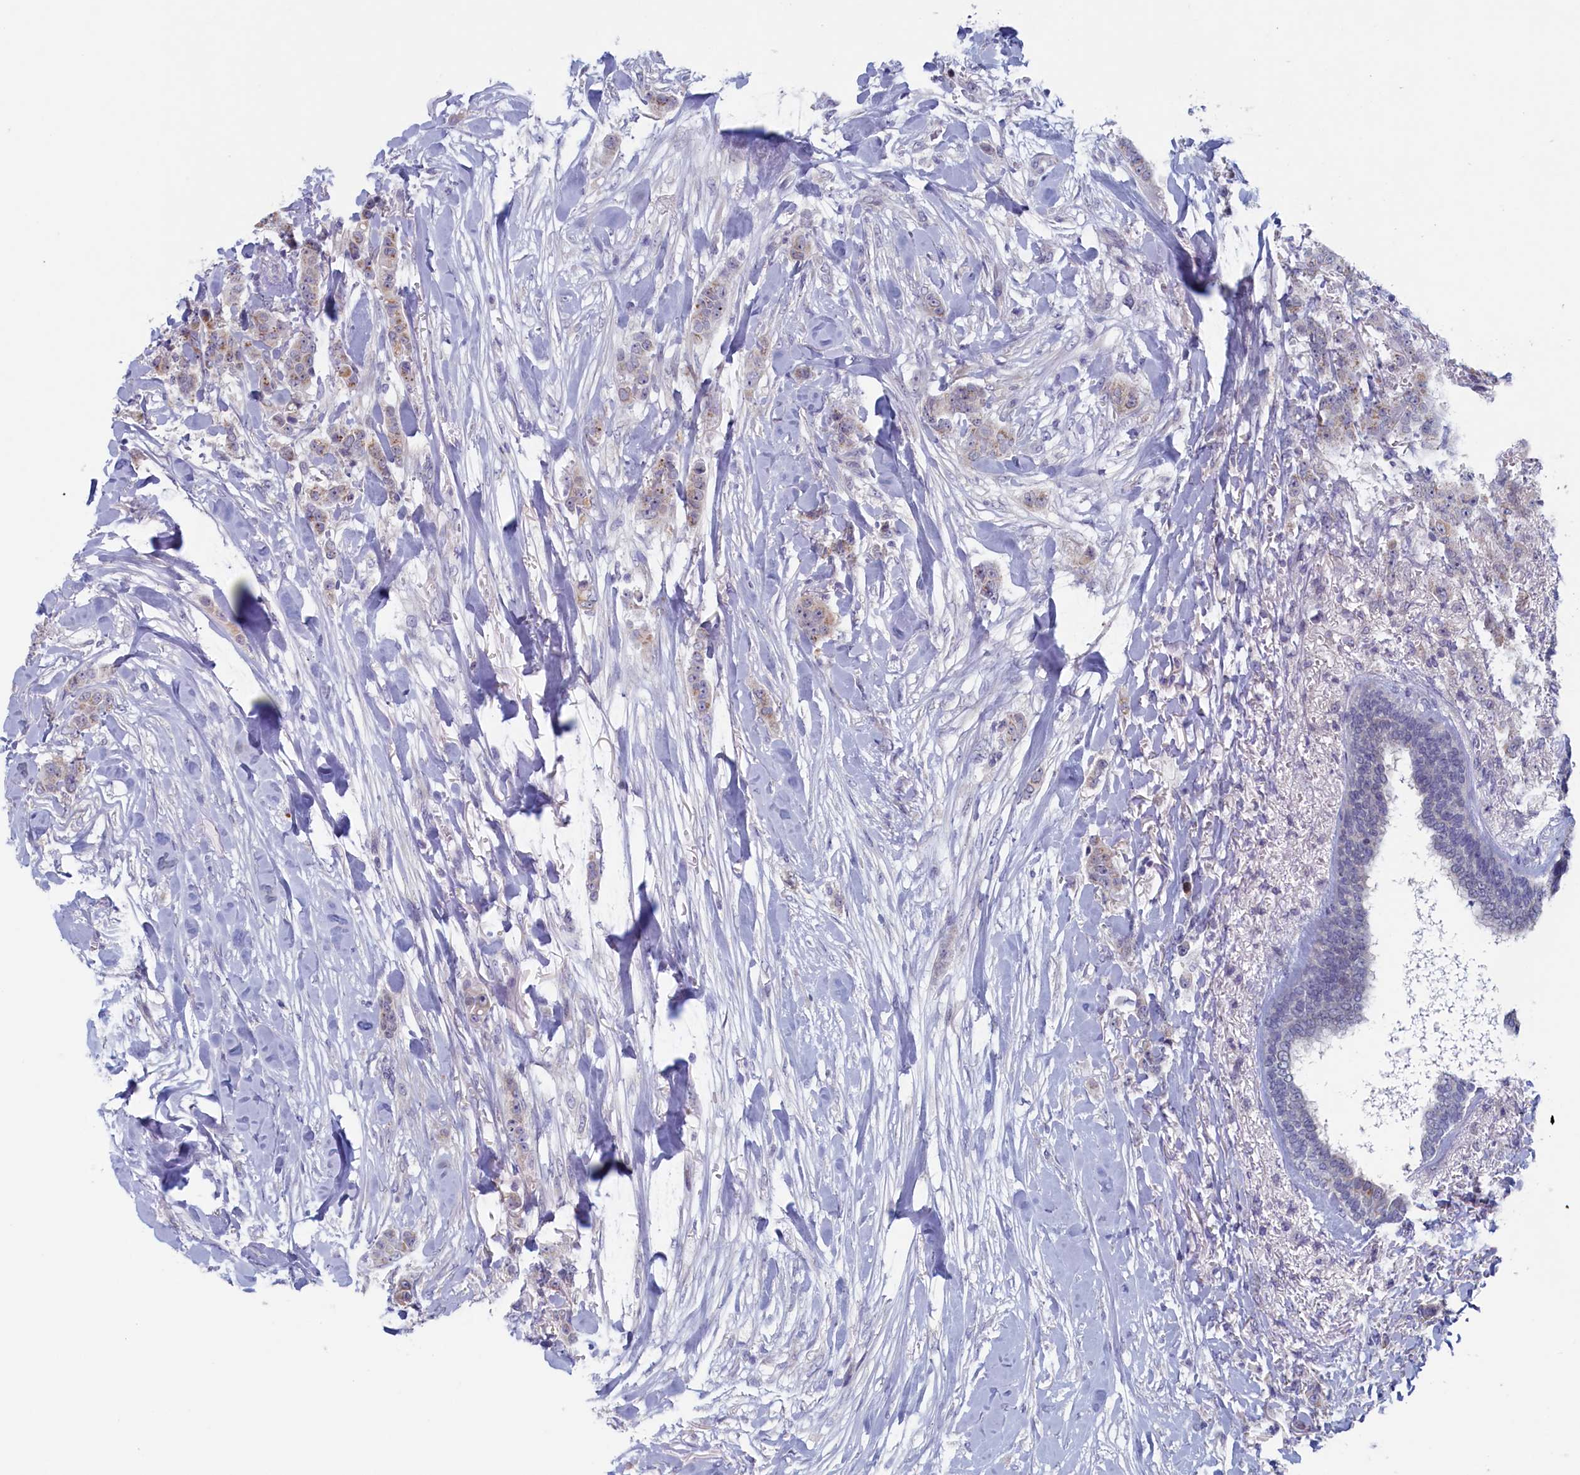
{"staining": {"intensity": "weak", "quantity": "<25%", "location": "cytoplasmic/membranous"}, "tissue": "breast cancer", "cell_type": "Tumor cells", "image_type": "cancer", "snomed": [{"axis": "morphology", "description": "Duct carcinoma"}, {"axis": "topography", "description": "Breast"}], "caption": "This photomicrograph is of breast infiltrating ductal carcinoma stained with IHC to label a protein in brown with the nuclei are counter-stained blue. There is no staining in tumor cells.", "gene": "WDR76", "patient": {"sex": "female", "age": 40}}